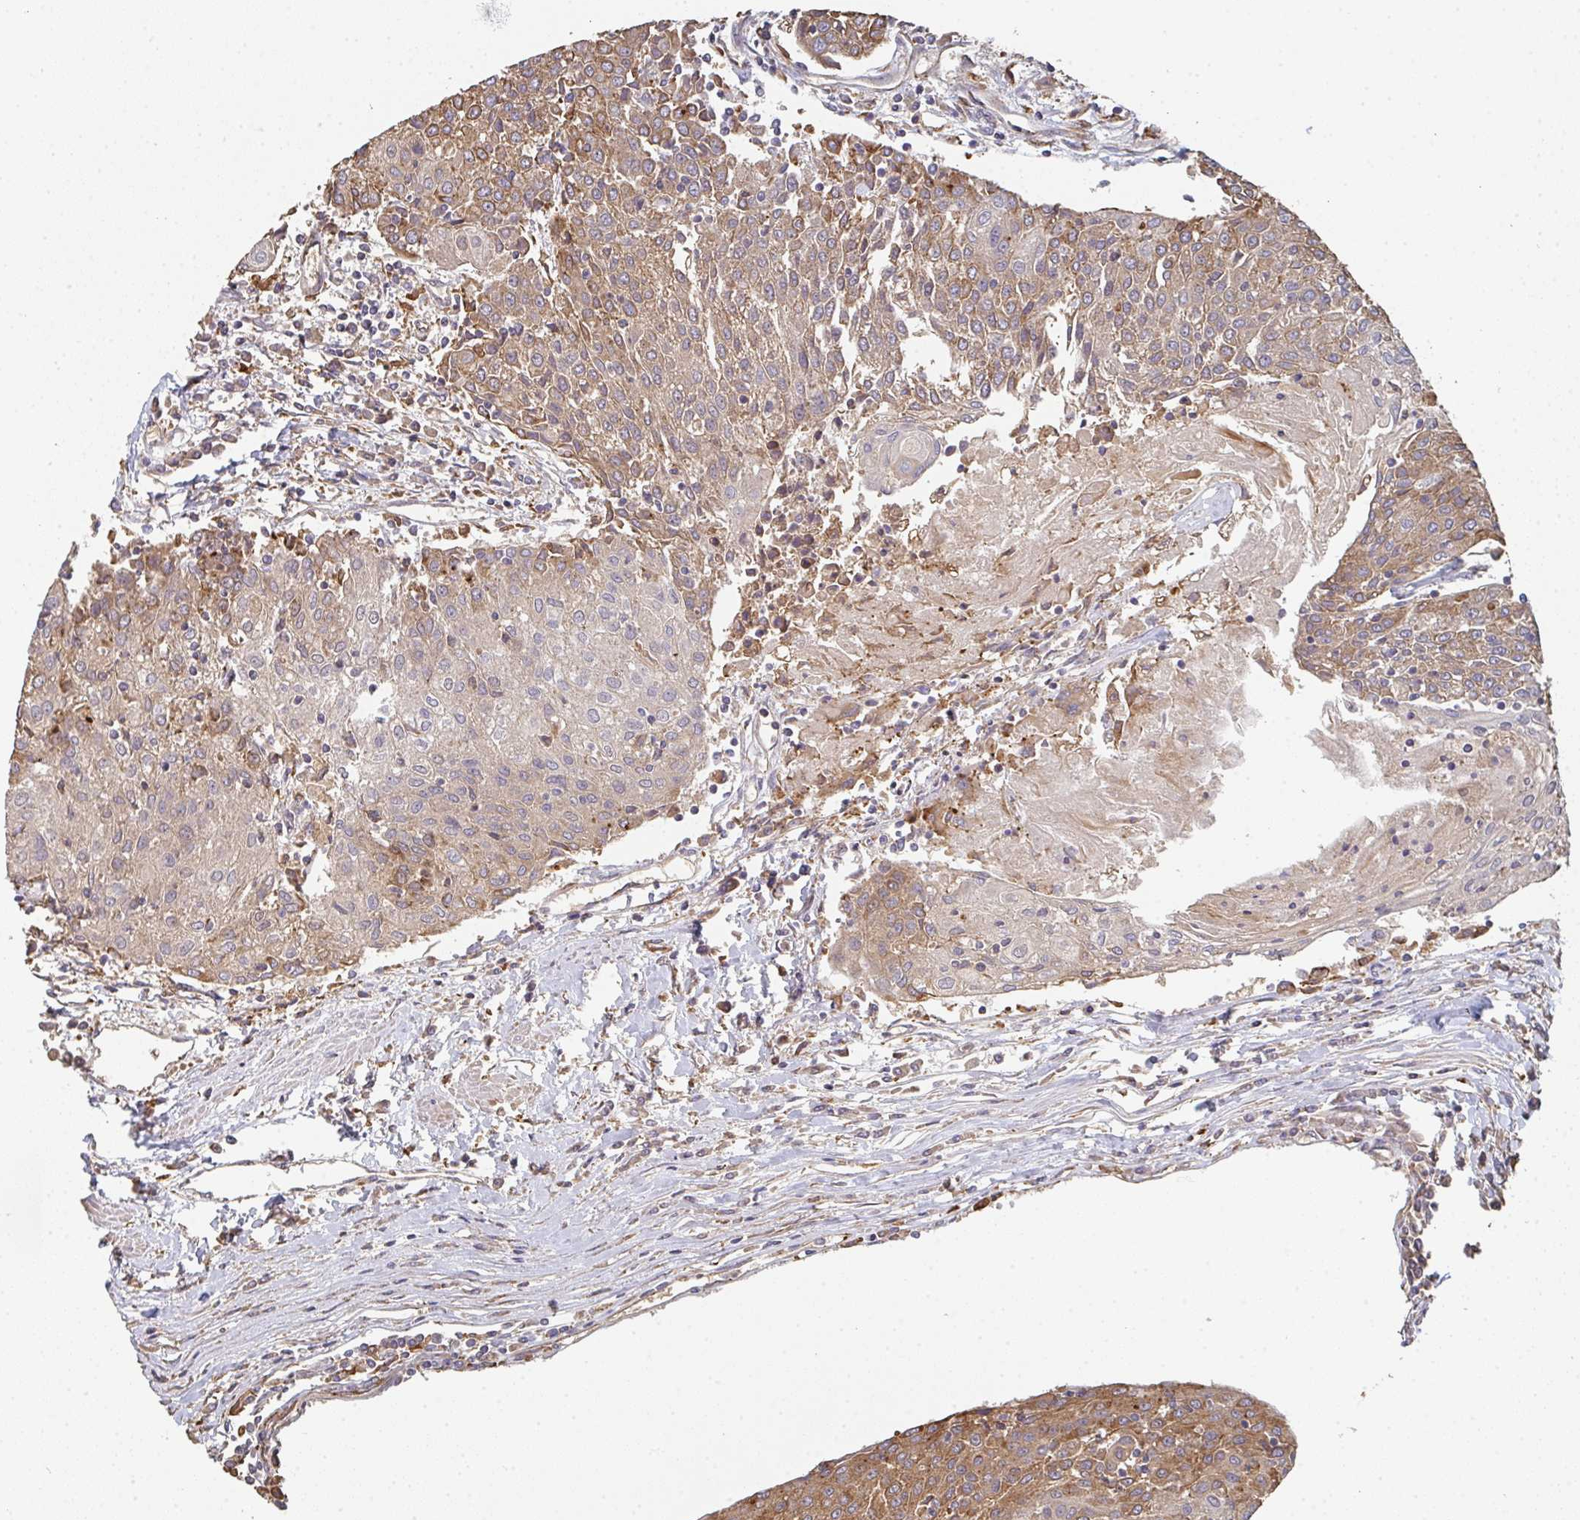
{"staining": {"intensity": "moderate", "quantity": ">75%", "location": "cytoplasmic/membranous"}, "tissue": "urothelial cancer", "cell_type": "Tumor cells", "image_type": "cancer", "snomed": [{"axis": "morphology", "description": "Urothelial carcinoma, High grade"}, {"axis": "topography", "description": "Urinary bladder"}], "caption": "Urothelial carcinoma (high-grade) stained with IHC shows moderate cytoplasmic/membranous staining in approximately >75% of tumor cells.", "gene": "POLG", "patient": {"sex": "female", "age": 85}}